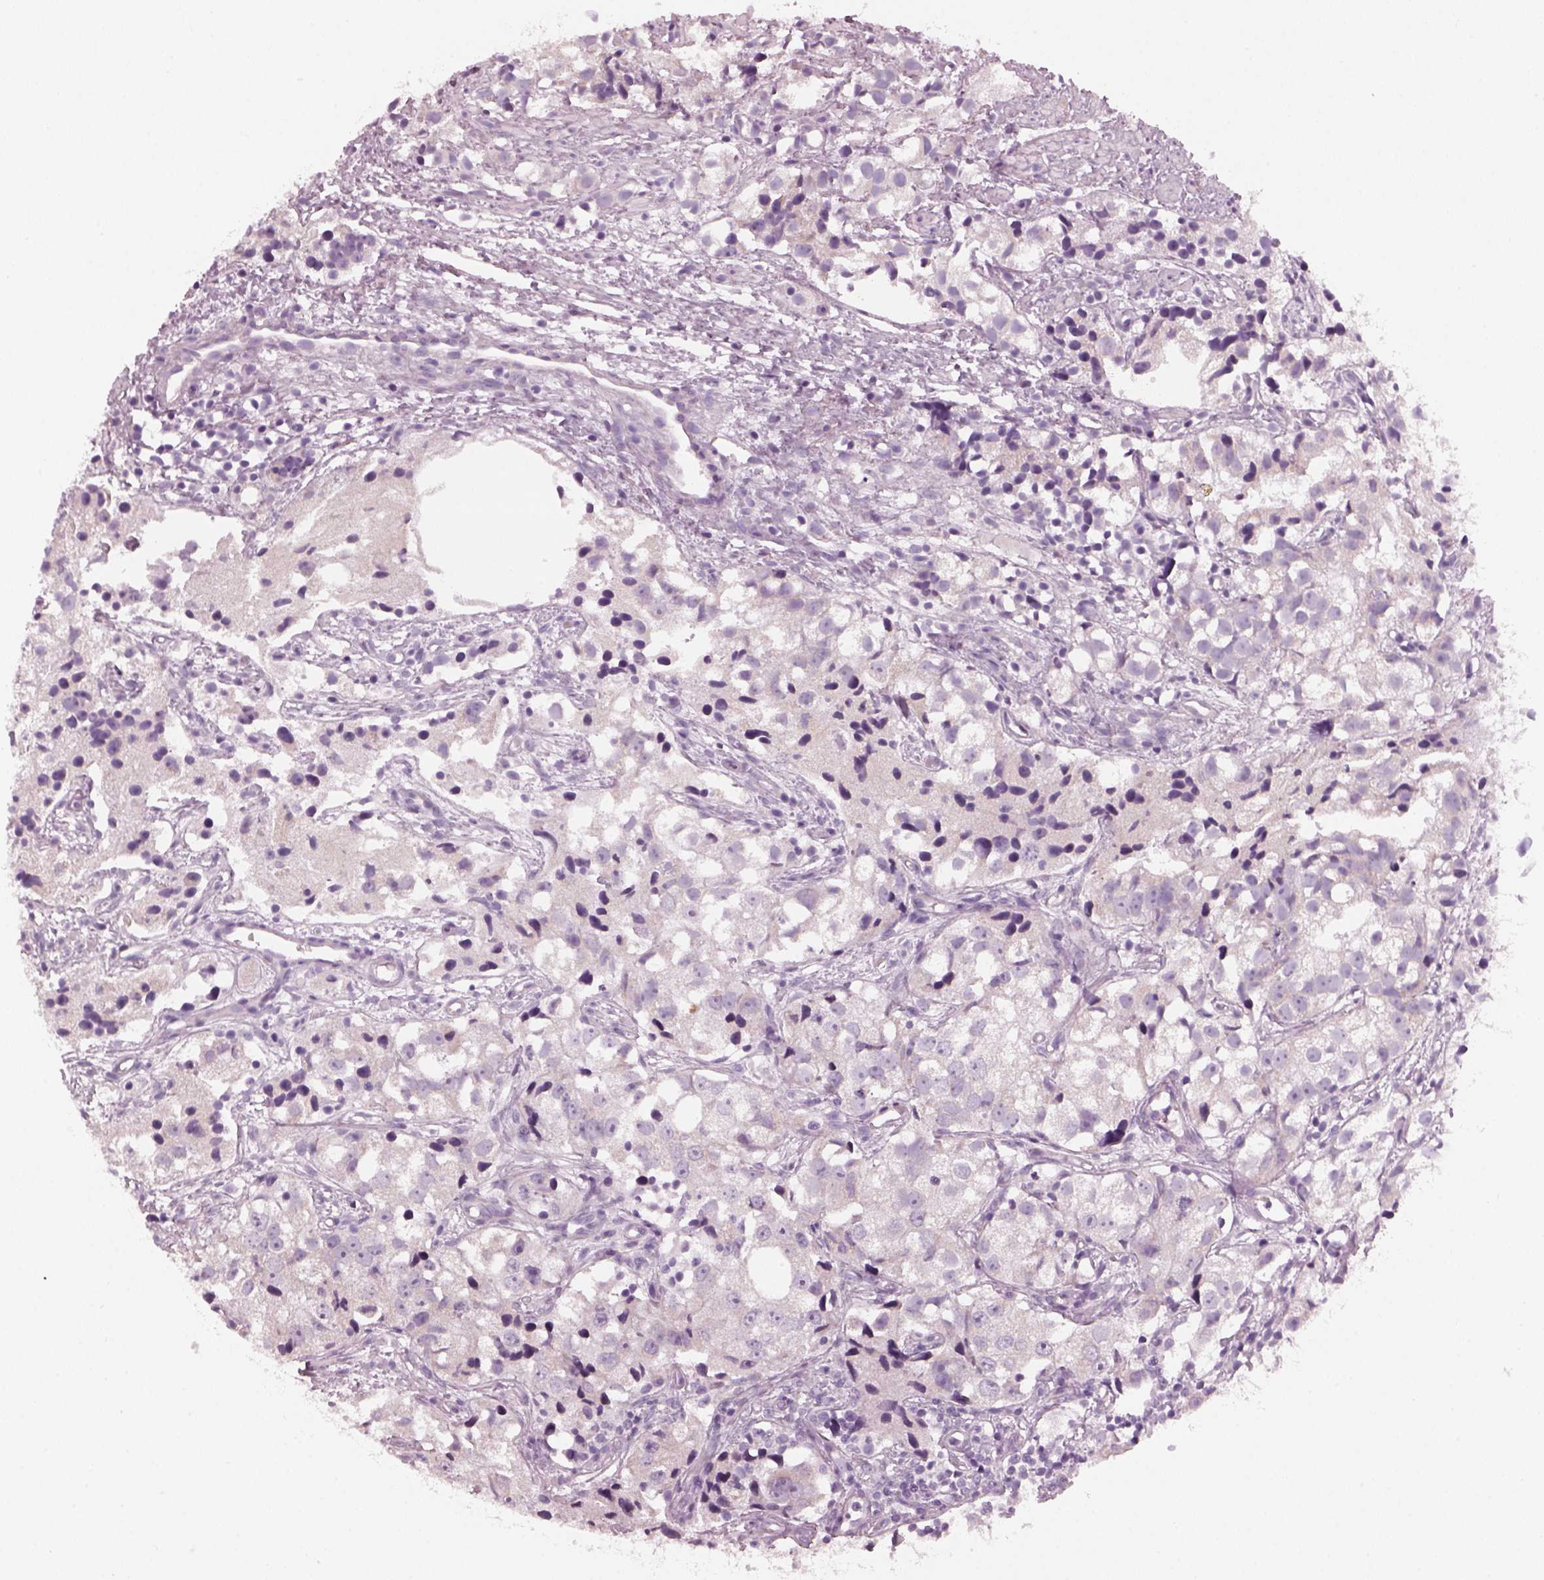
{"staining": {"intensity": "negative", "quantity": "none", "location": "none"}, "tissue": "prostate cancer", "cell_type": "Tumor cells", "image_type": "cancer", "snomed": [{"axis": "morphology", "description": "Adenocarcinoma, High grade"}, {"axis": "topography", "description": "Prostate"}], "caption": "Immunohistochemistry (IHC) of human prostate cancer (high-grade adenocarcinoma) displays no positivity in tumor cells.", "gene": "PDC", "patient": {"sex": "male", "age": 68}}